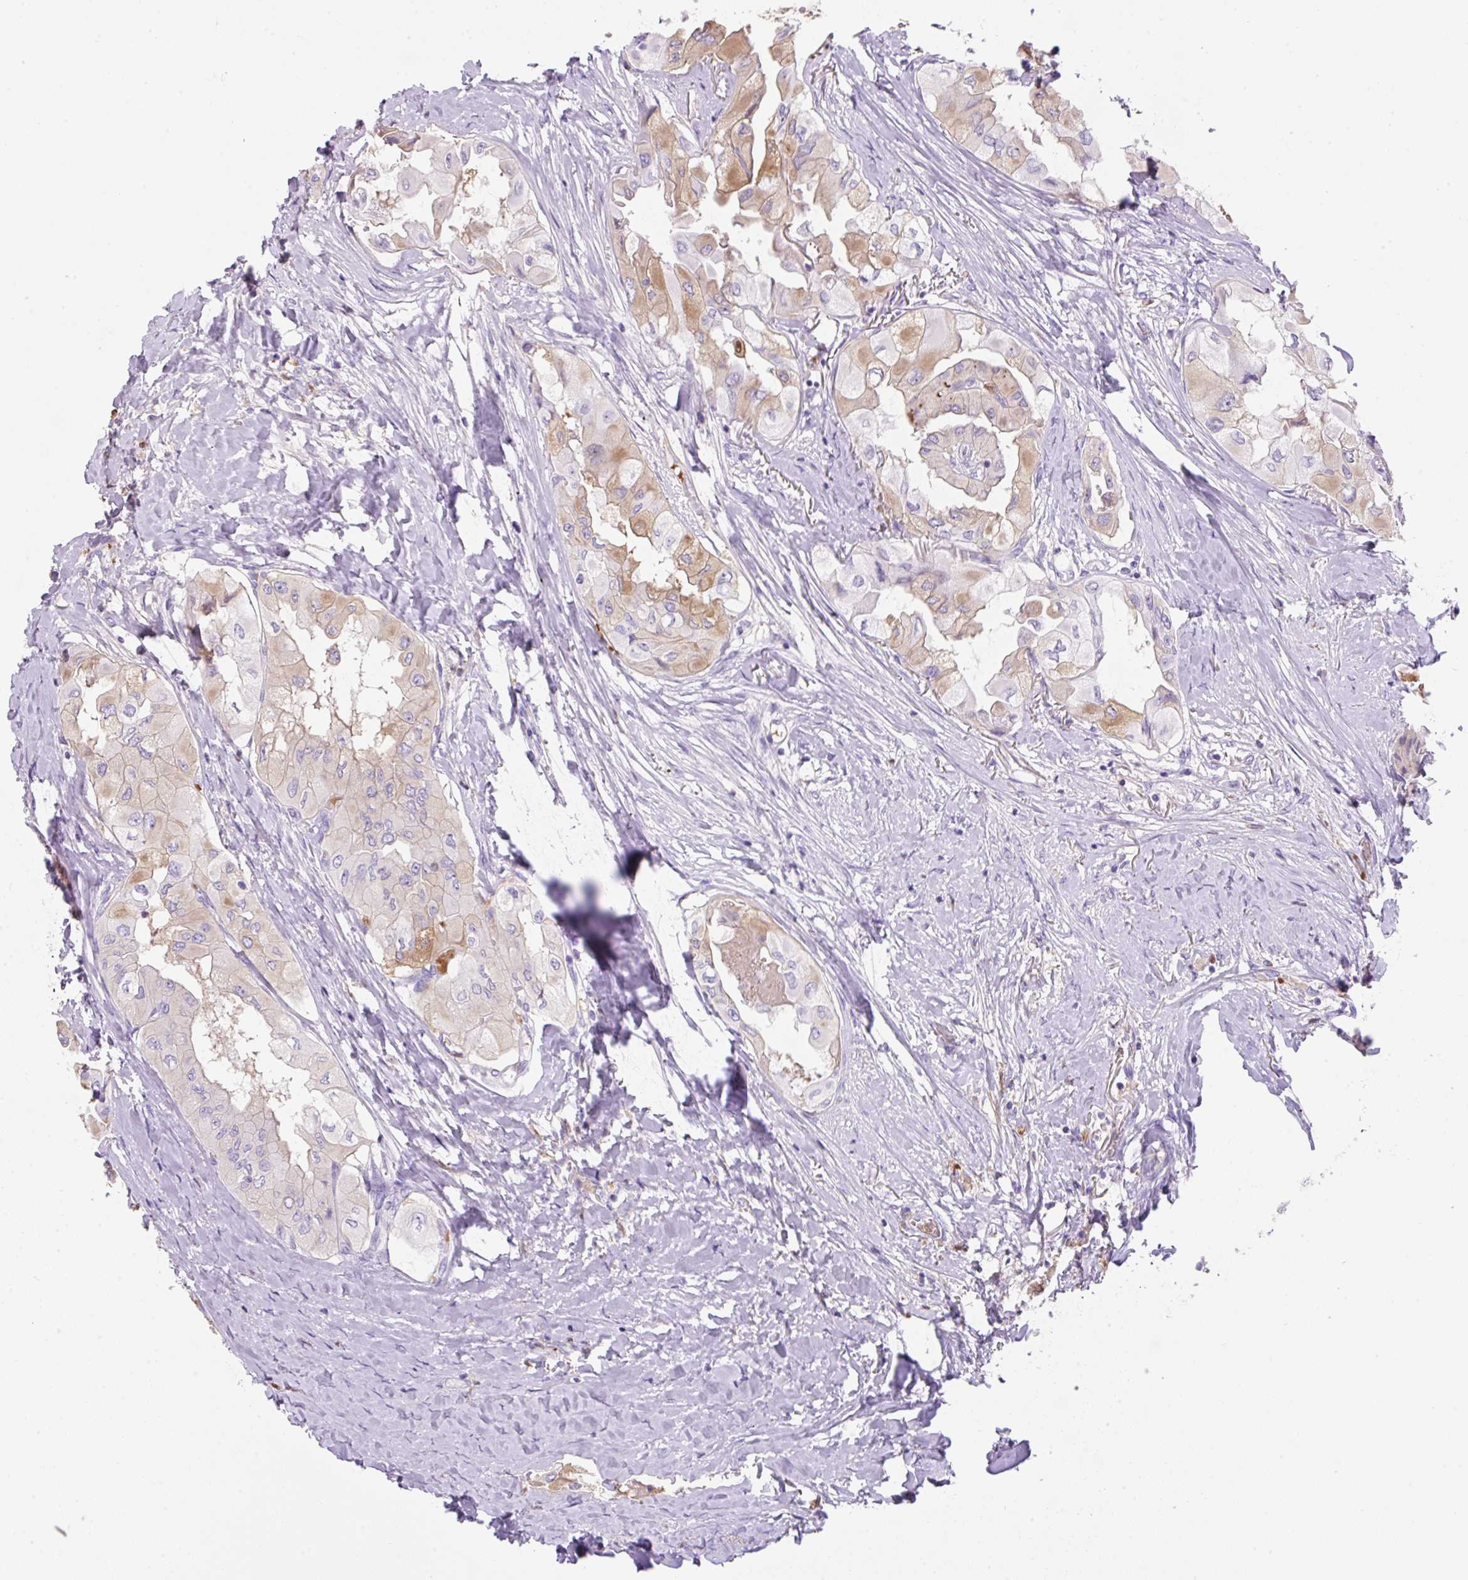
{"staining": {"intensity": "moderate", "quantity": "<25%", "location": "cytoplasmic/membranous"}, "tissue": "thyroid cancer", "cell_type": "Tumor cells", "image_type": "cancer", "snomed": [{"axis": "morphology", "description": "Normal tissue, NOS"}, {"axis": "morphology", "description": "Papillary adenocarcinoma, NOS"}, {"axis": "topography", "description": "Thyroid gland"}], "caption": "Immunohistochemistry of human thyroid cancer (papillary adenocarcinoma) displays low levels of moderate cytoplasmic/membranous positivity in approximately <25% of tumor cells.", "gene": "TDRD15", "patient": {"sex": "female", "age": 59}}